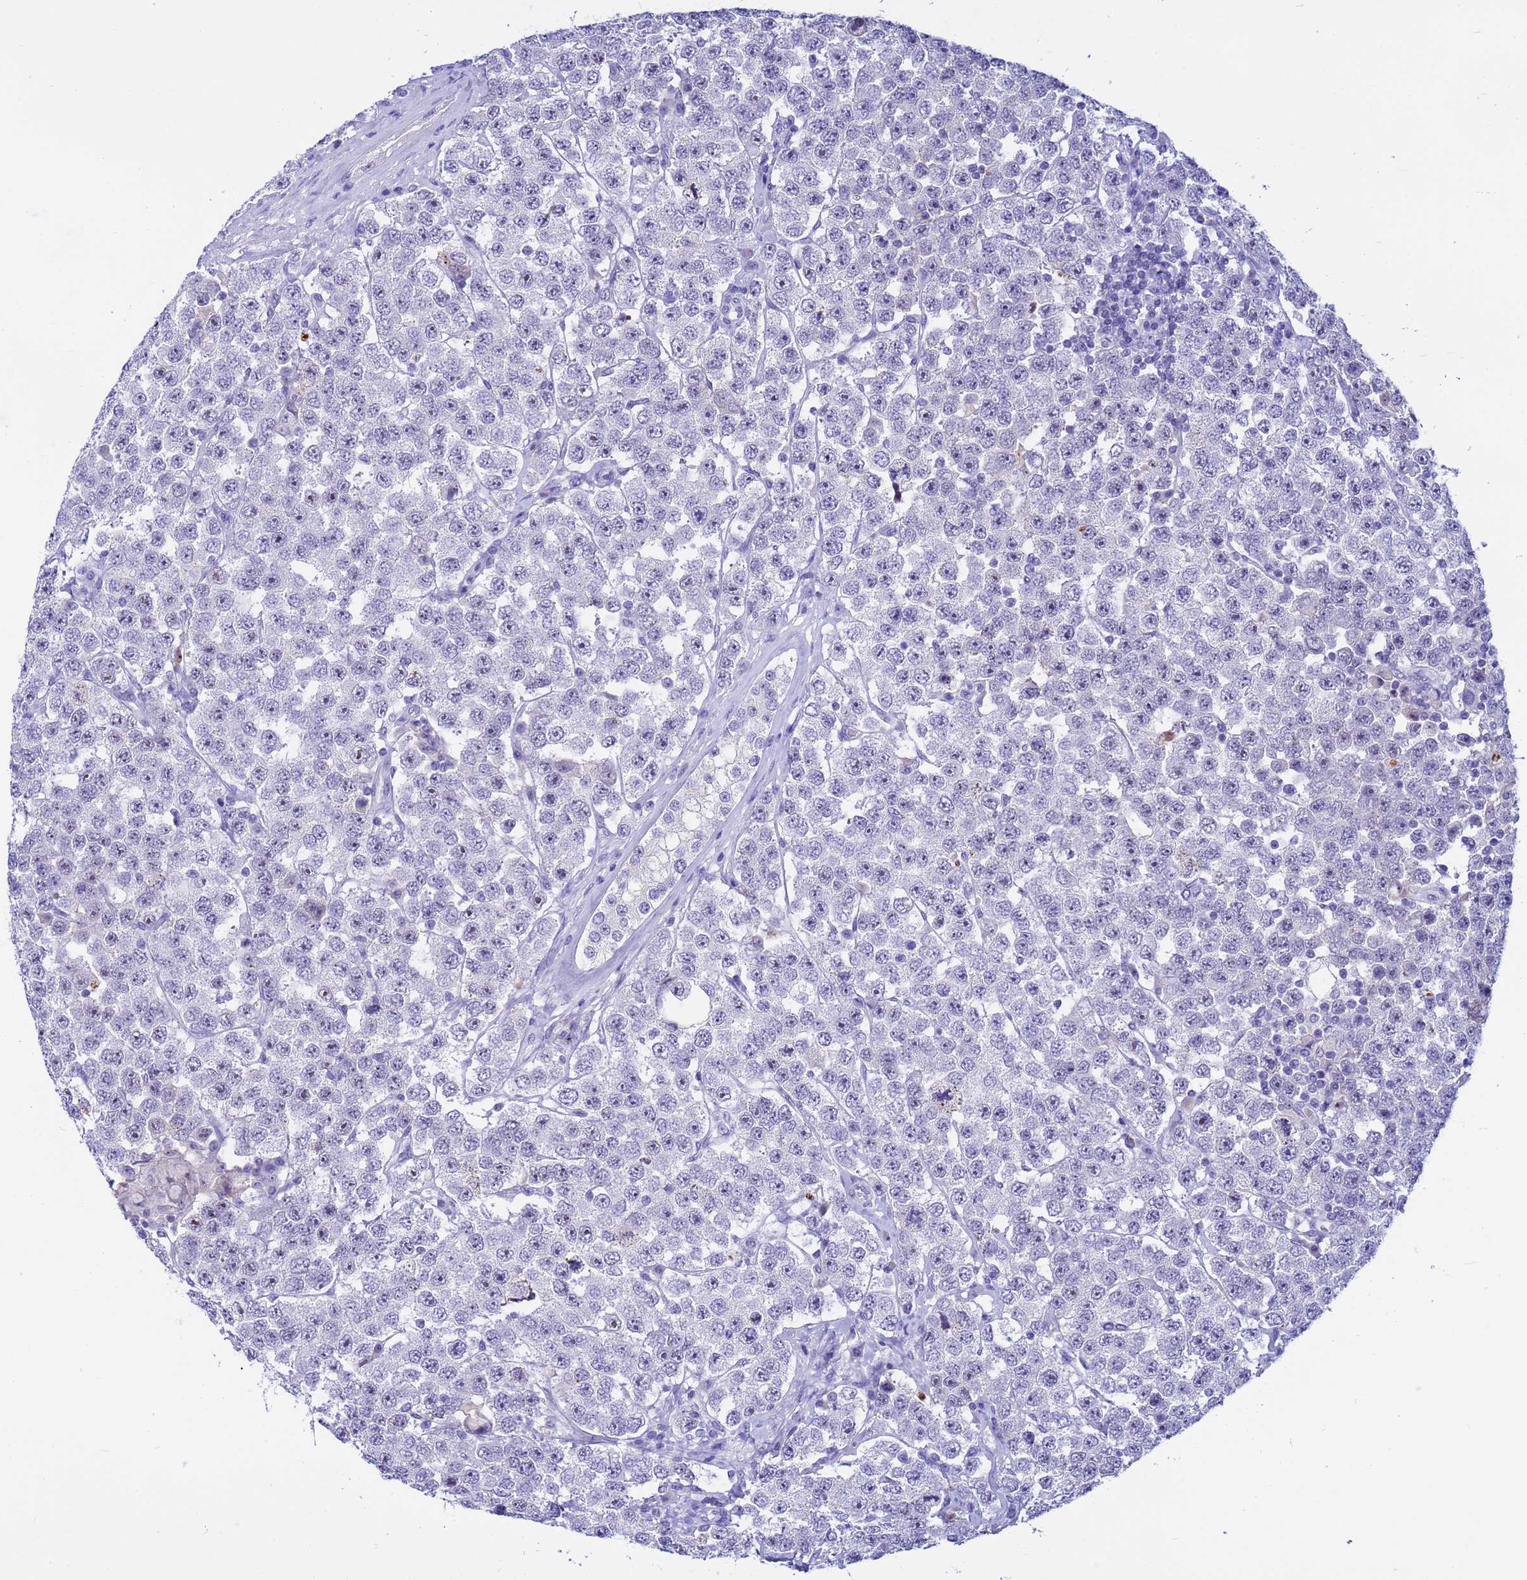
{"staining": {"intensity": "negative", "quantity": "none", "location": "none"}, "tissue": "testis cancer", "cell_type": "Tumor cells", "image_type": "cancer", "snomed": [{"axis": "morphology", "description": "Seminoma, NOS"}, {"axis": "topography", "description": "Testis"}], "caption": "DAB (3,3'-diaminobenzidine) immunohistochemical staining of testis cancer exhibits no significant expression in tumor cells.", "gene": "DMRTC2", "patient": {"sex": "male", "age": 28}}